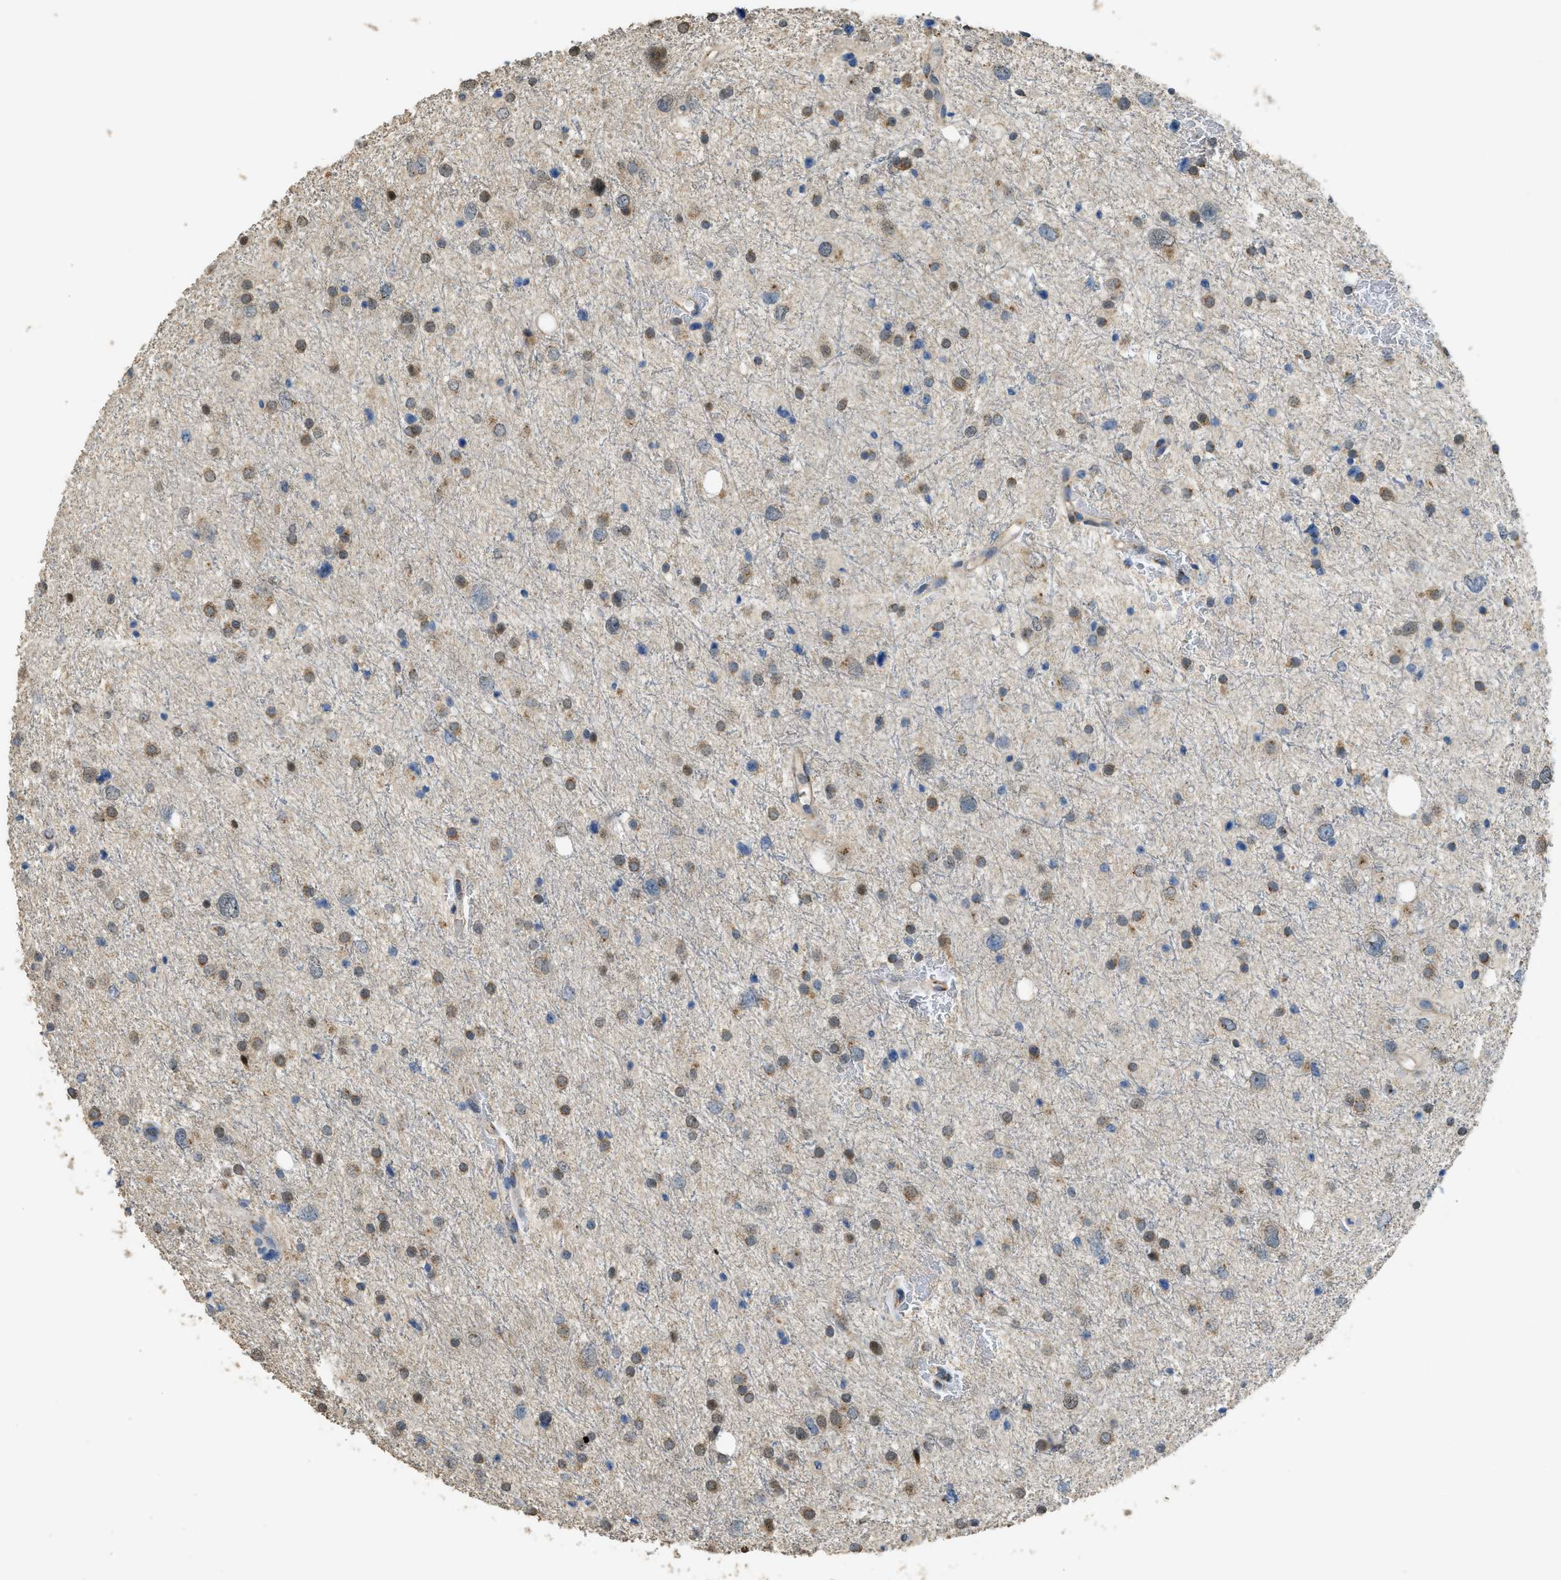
{"staining": {"intensity": "moderate", "quantity": "25%-75%", "location": "cytoplasmic/membranous"}, "tissue": "glioma", "cell_type": "Tumor cells", "image_type": "cancer", "snomed": [{"axis": "morphology", "description": "Glioma, malignant, Low grade"}, {"axis": "topography", "description": "Brain"}], "caption": "High-power microscopy captured an IHC image of malignant glioma (low-grade), revealing moderate cytoplasmic/membranous staining in approximately 25%-75% of tumor cells.", "gene": "IPO7", "patient": {"sex": "female", "age": 37}}